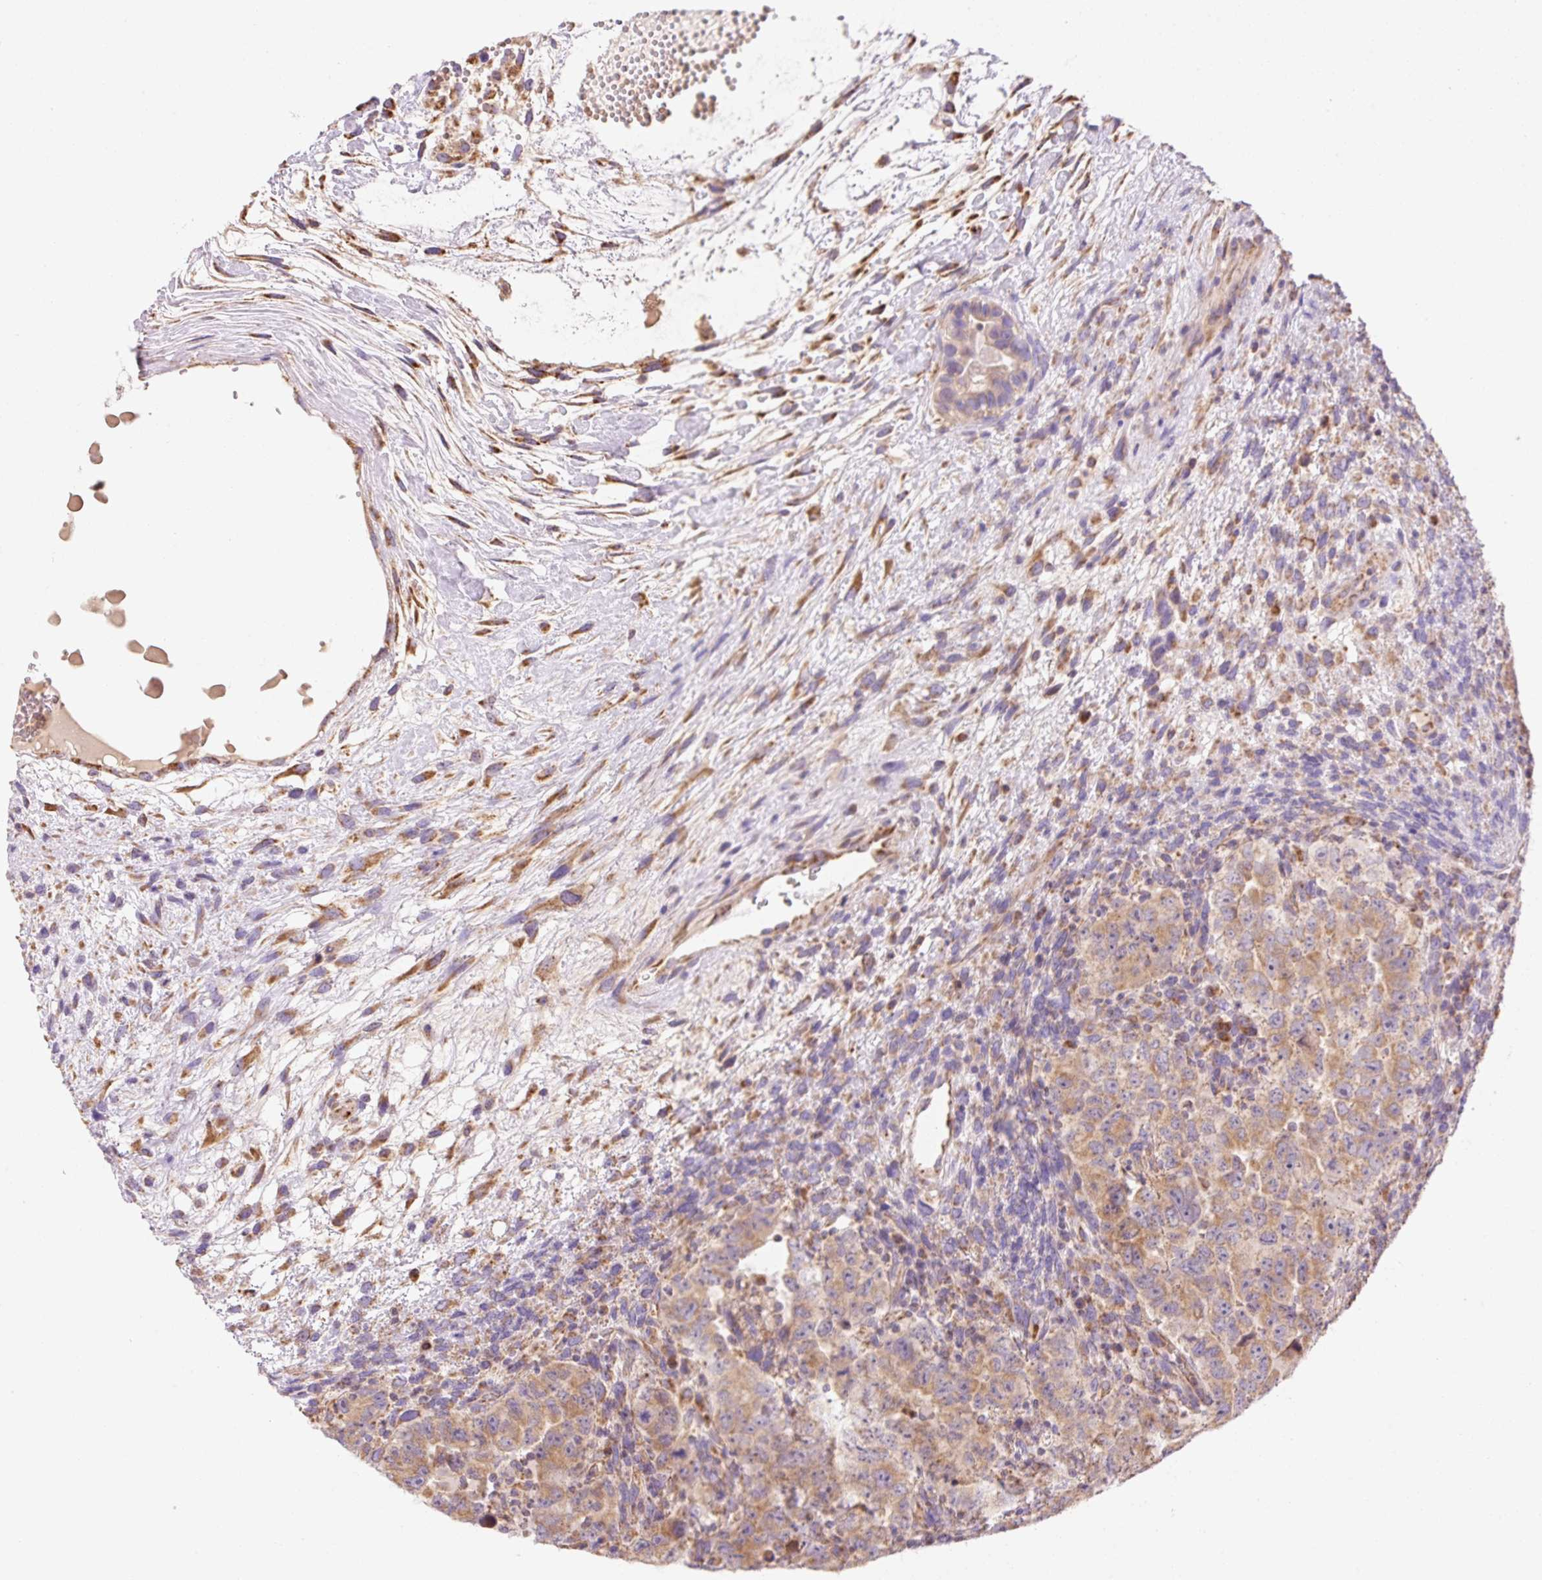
{"staining": {"intensity": "moderate", "quantity": ">75%", "location": "cytoplasmic/membranous"}, "tissue": "testis cancer", "cell_type": "Tumor cells", "image_type": "cancer", "snomed": [{"axis": "morphology", "description": "Carcinoma, Embryonal, NOS"}, {"axis": "topography", "description": "Testis"}], "caption": "Brown immunohistochemical staining in testis embryonal carcinoma exhibits moderate cytoplasmic/membranous staining in about >75% of tumor cells.", "gene": "GOSR2", "patient": {"sex": "male", "age": 24}}